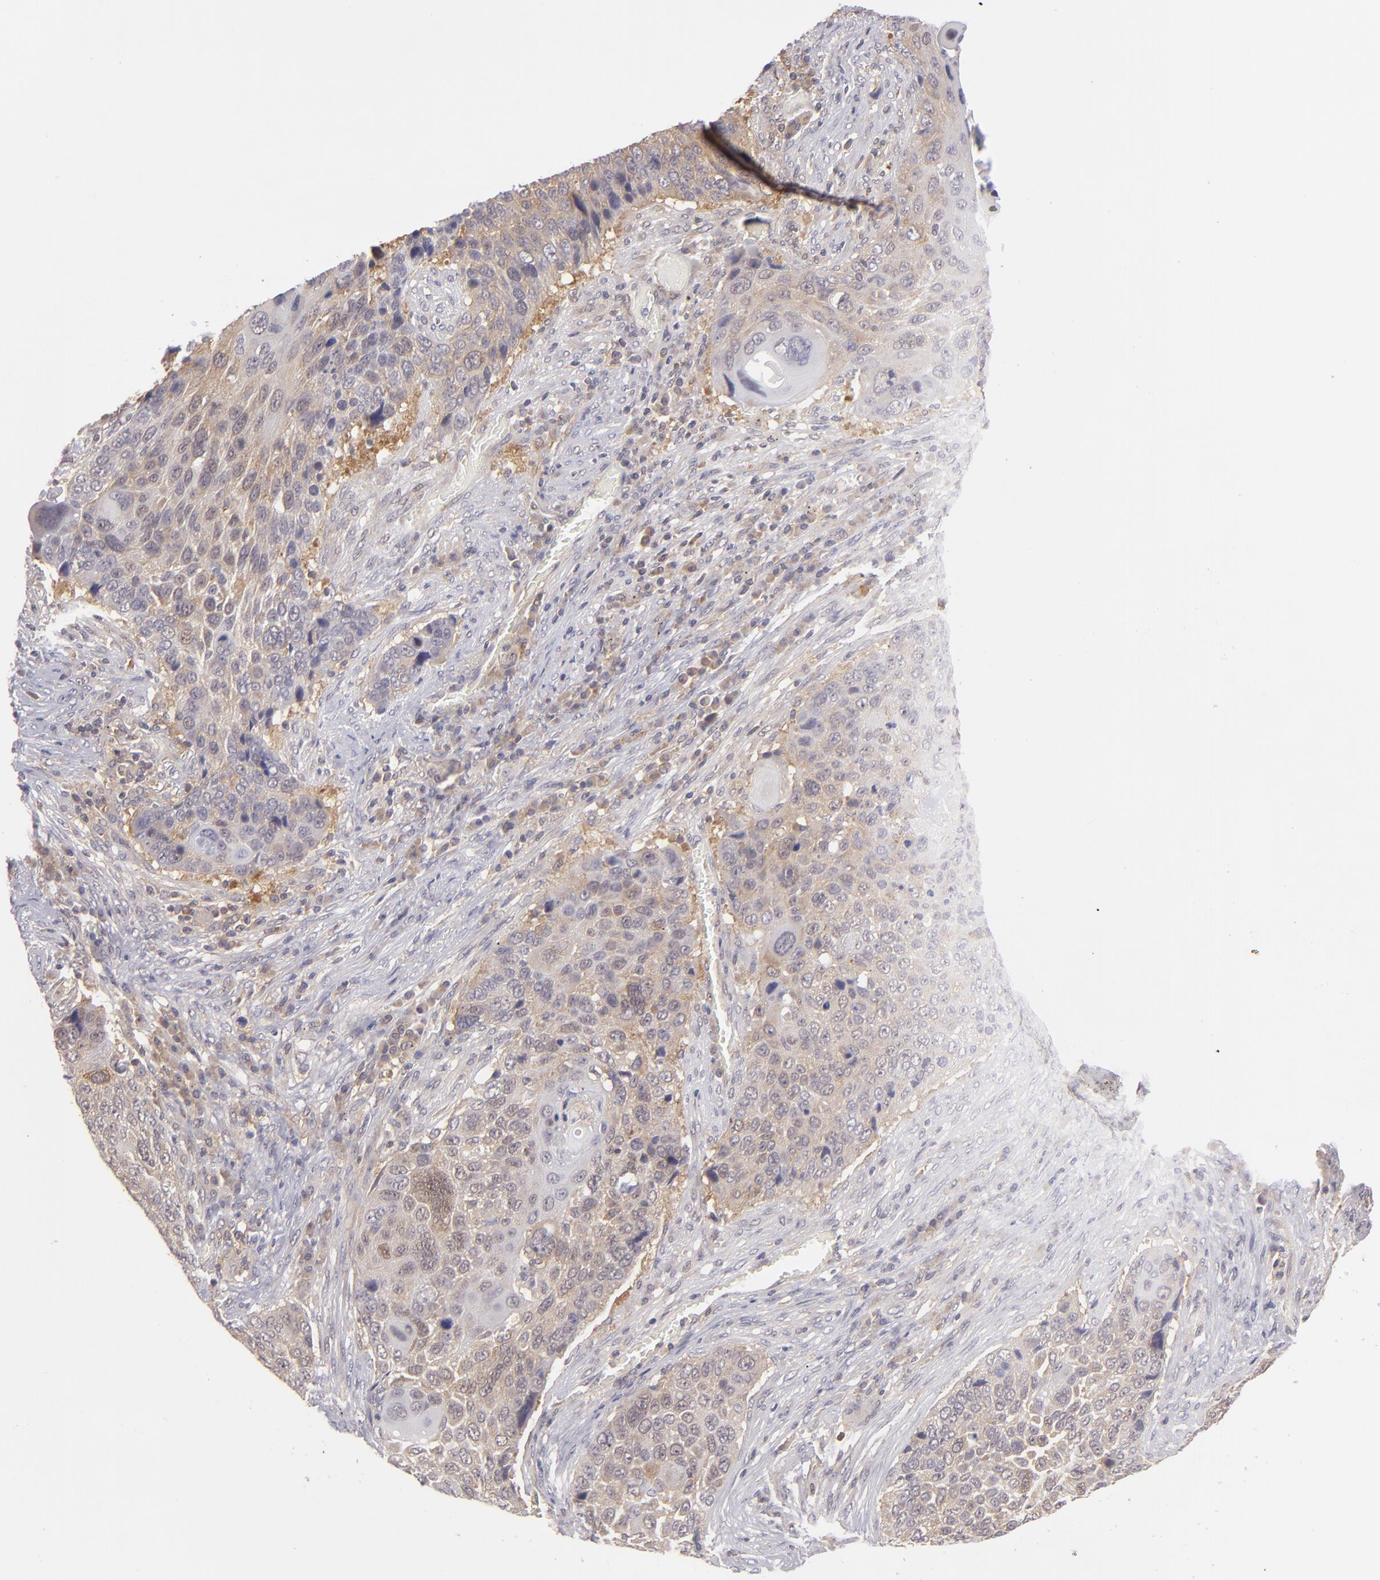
{"staining": {"intensity": "weak", "quantity": "<25%", "location": "cytoplasmic/membranous"}, "tissue": "lung cancer", "cell_type": "Tumor cells", "image_type": "cancer", "snomed": [{"axis": "morphology", "description": "Squamous cell carcinoma, NOS"}, {"axis": "topography", "description": "Lung"}], "caption": "Immunohistochemistry of human squamous cell carcinoma (lung) shows no expression in tumor cells.", "gene": "PTPN13", "patient": {"sex": "male", "age": 68}}